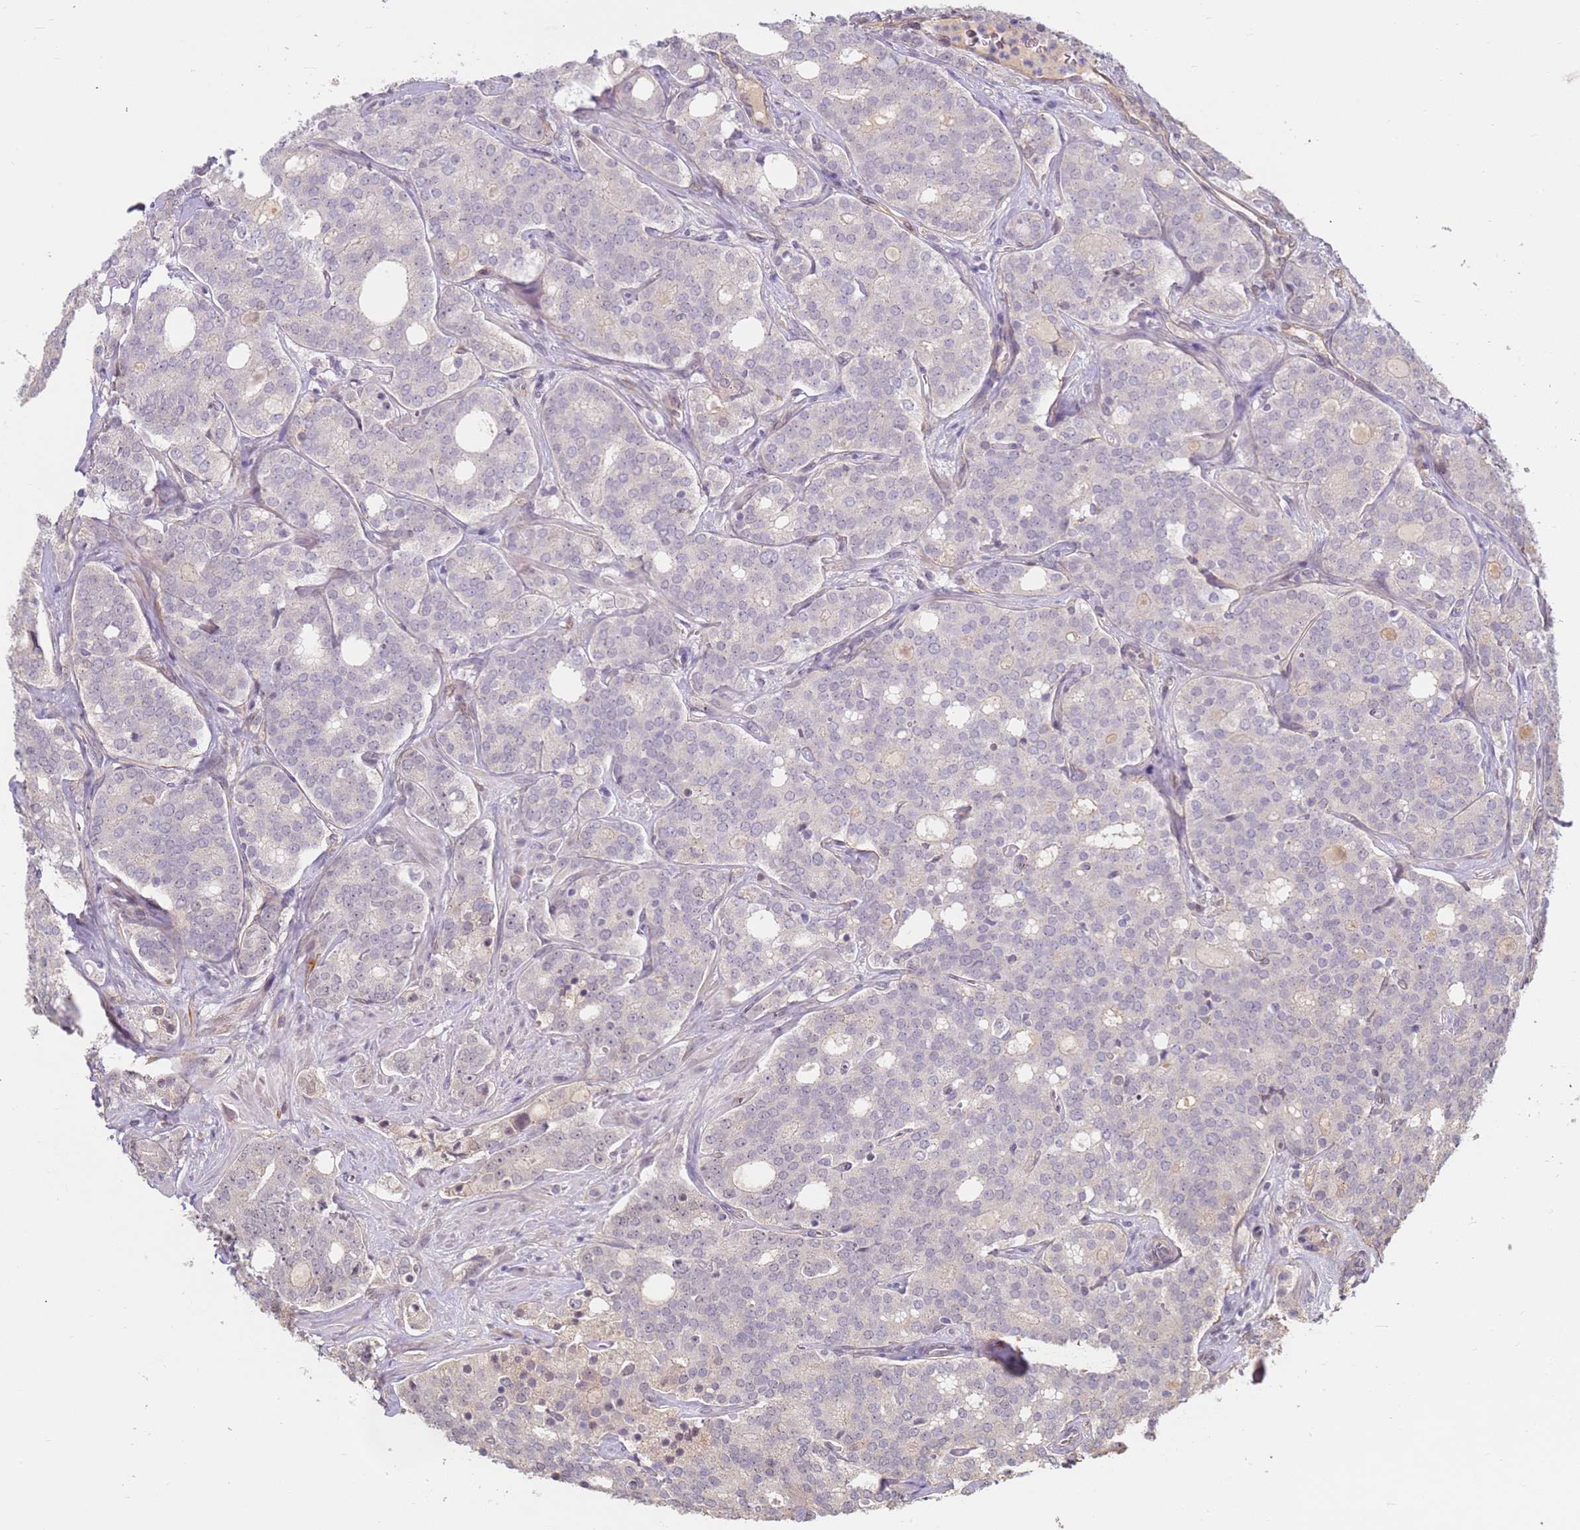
{"staining": {"intensity": "negative", "quantity": "none", "location": "none"}, "tissue": "prostate cancer", "cell_type": "Tumor cells", "image_type": "cancer", "snomed": [{"axis": "morphology", "description": "Adenocarcinoma, High grade"}, {"axis": "topography", "description": "Prostate"}], "caption": "IHC of human prostate cancer displays no expression in tumor cells.", "gene": "WDR93", "patient": {"sex": "male", "age": 64}}